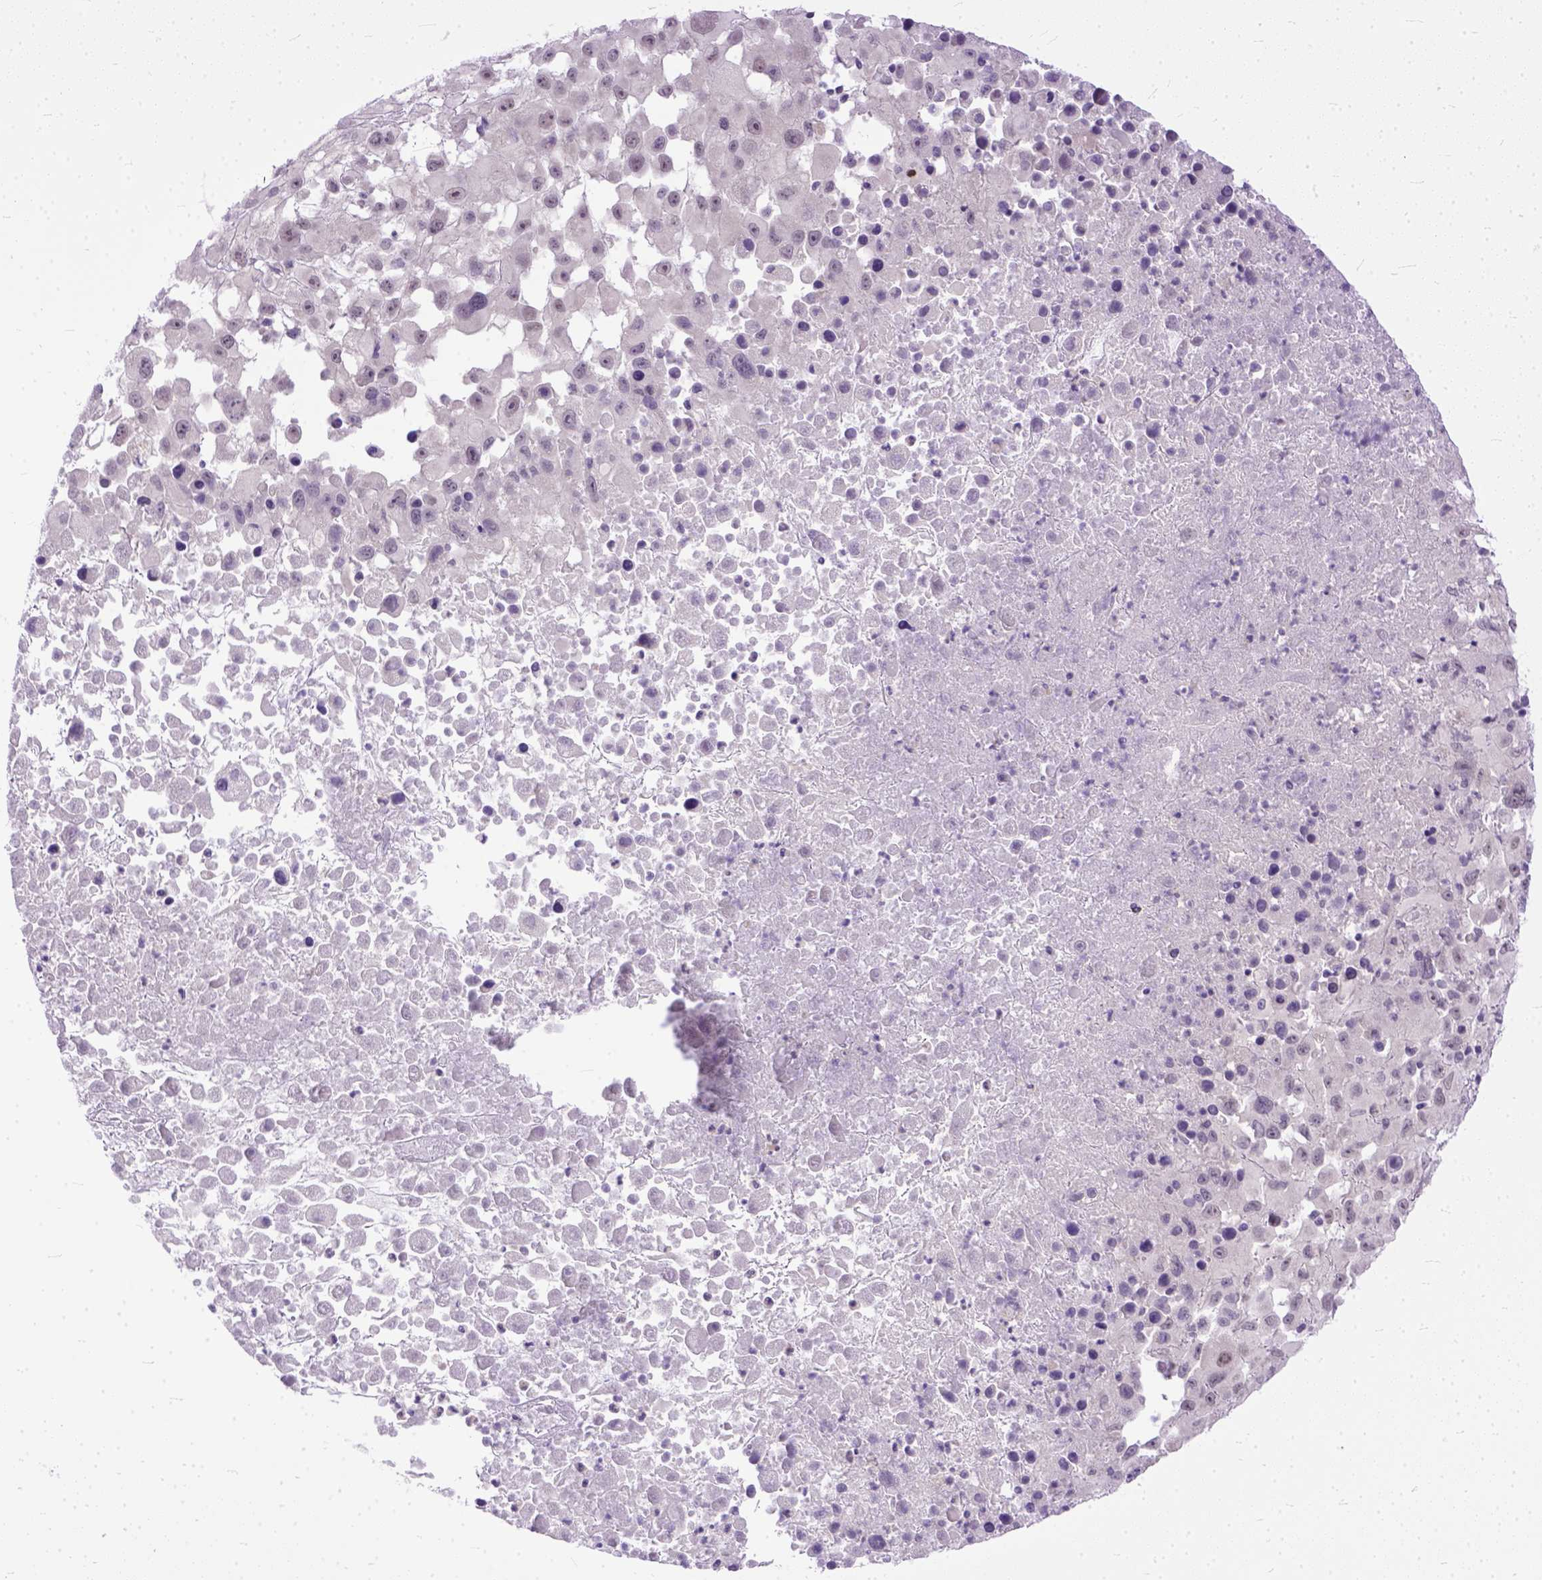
{"staining": {"intensity": "weak", "quantity": "<25%", "location": "nuclear"}, "tissue": "melanoma", "cell_type": "Tumor cells", "image_type": "cancer", "snomed": [{"axis": "morphology", "description": "Malignant melanoma, Metastatic site"}, {"axis": "topography", "description": "Soft tissue"}], "caption": "Tumor cells are negative for brown protein staining in melanoma.", "gene": "TCEAL7", "patient": {"sex": "male", "age": 50}}